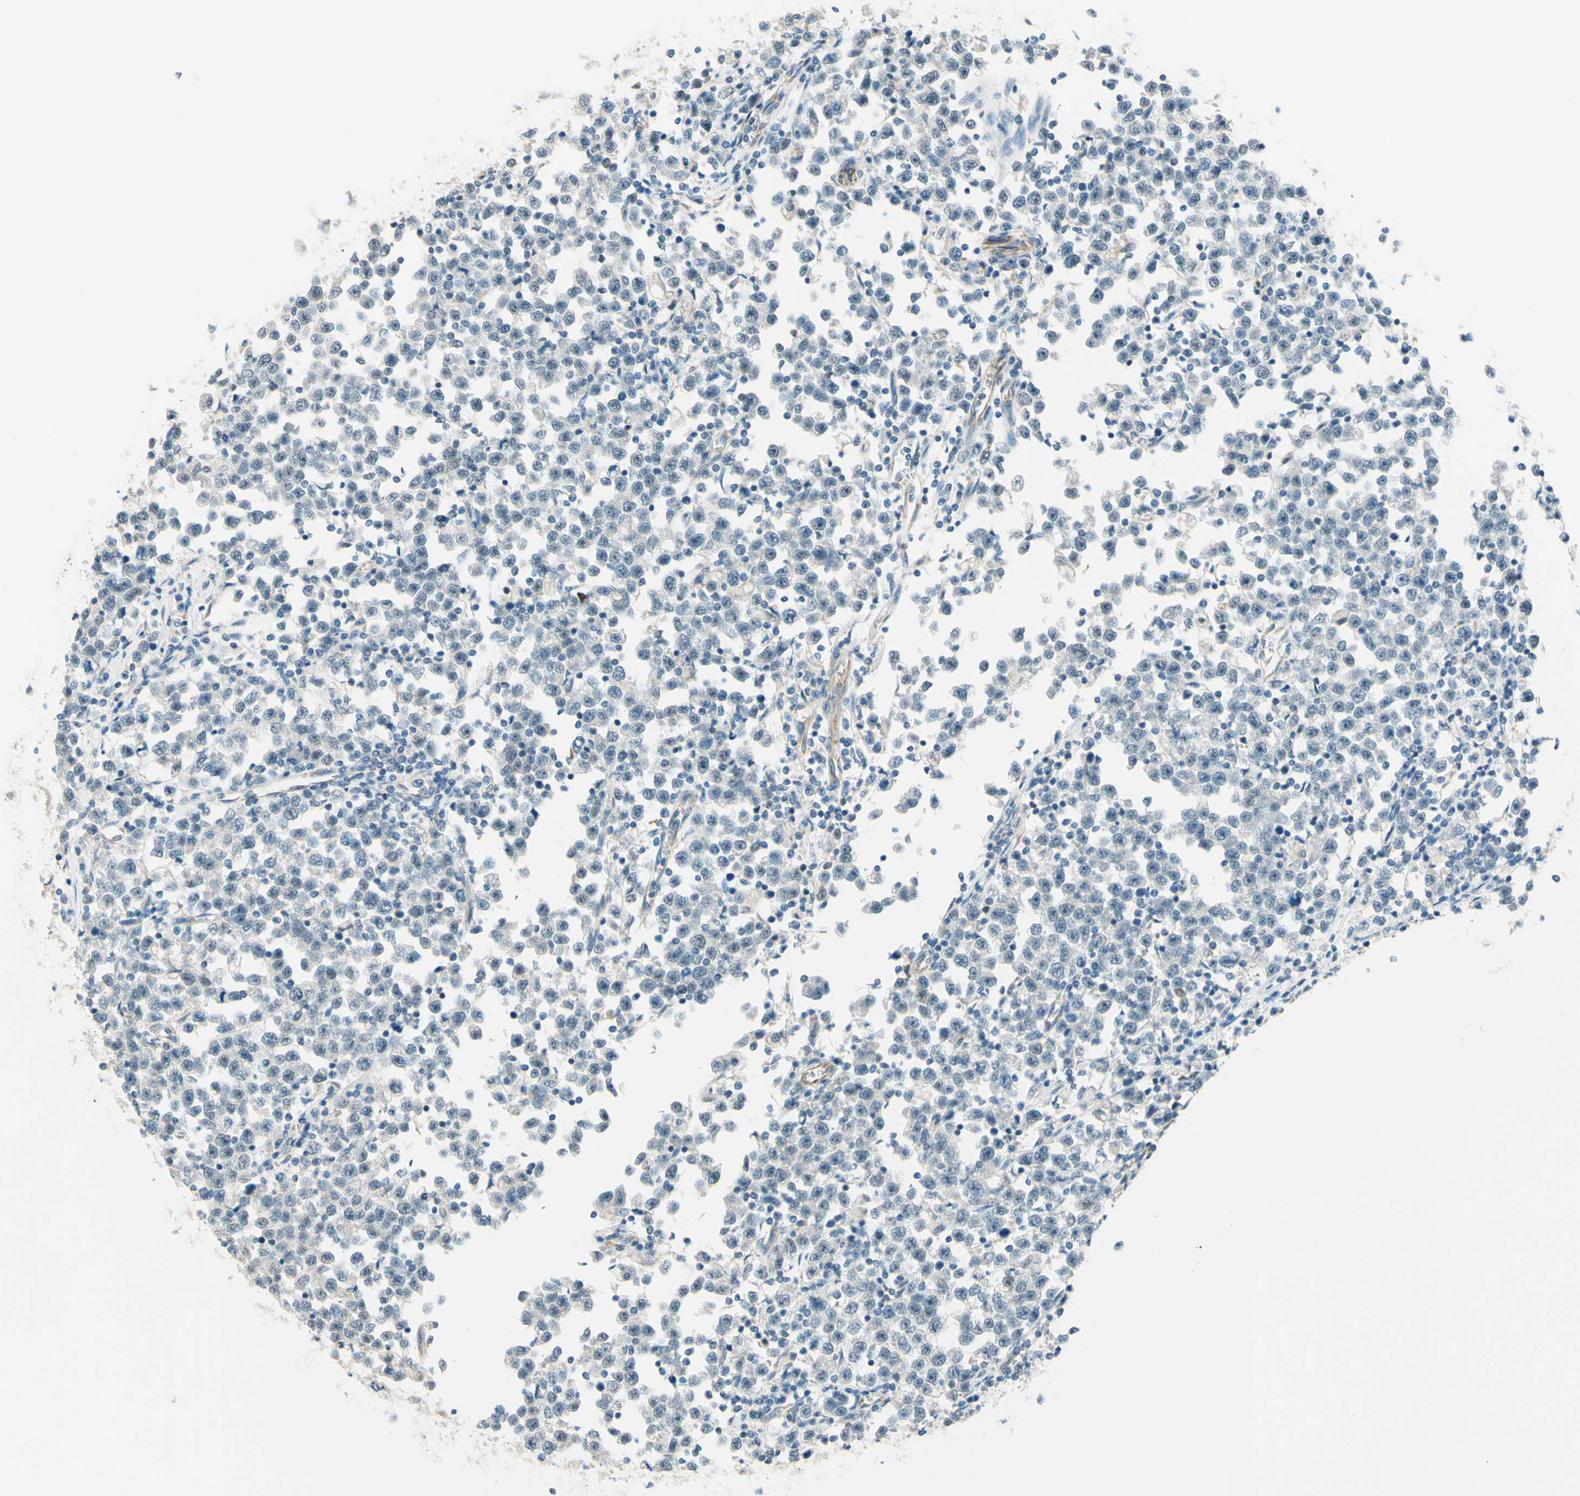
{"staining": {"intensity": "negative", "quantity": "none", "location": "none"}, "tissue": "testis cancer", "cell_type": "Tumor cells", "image_type": "cancer", "snomed": [{"axis": "morphology", "description": "Seminoma, NOS"}, {"axis": "topography", "description": "Testis"}], "caption": "Human testis cancer (seminoma) stained for a protein using IHC demonstrates no expression in tumor cells.", "gene": "JPH1", "patient": {"sex": "male", "age": 43}}